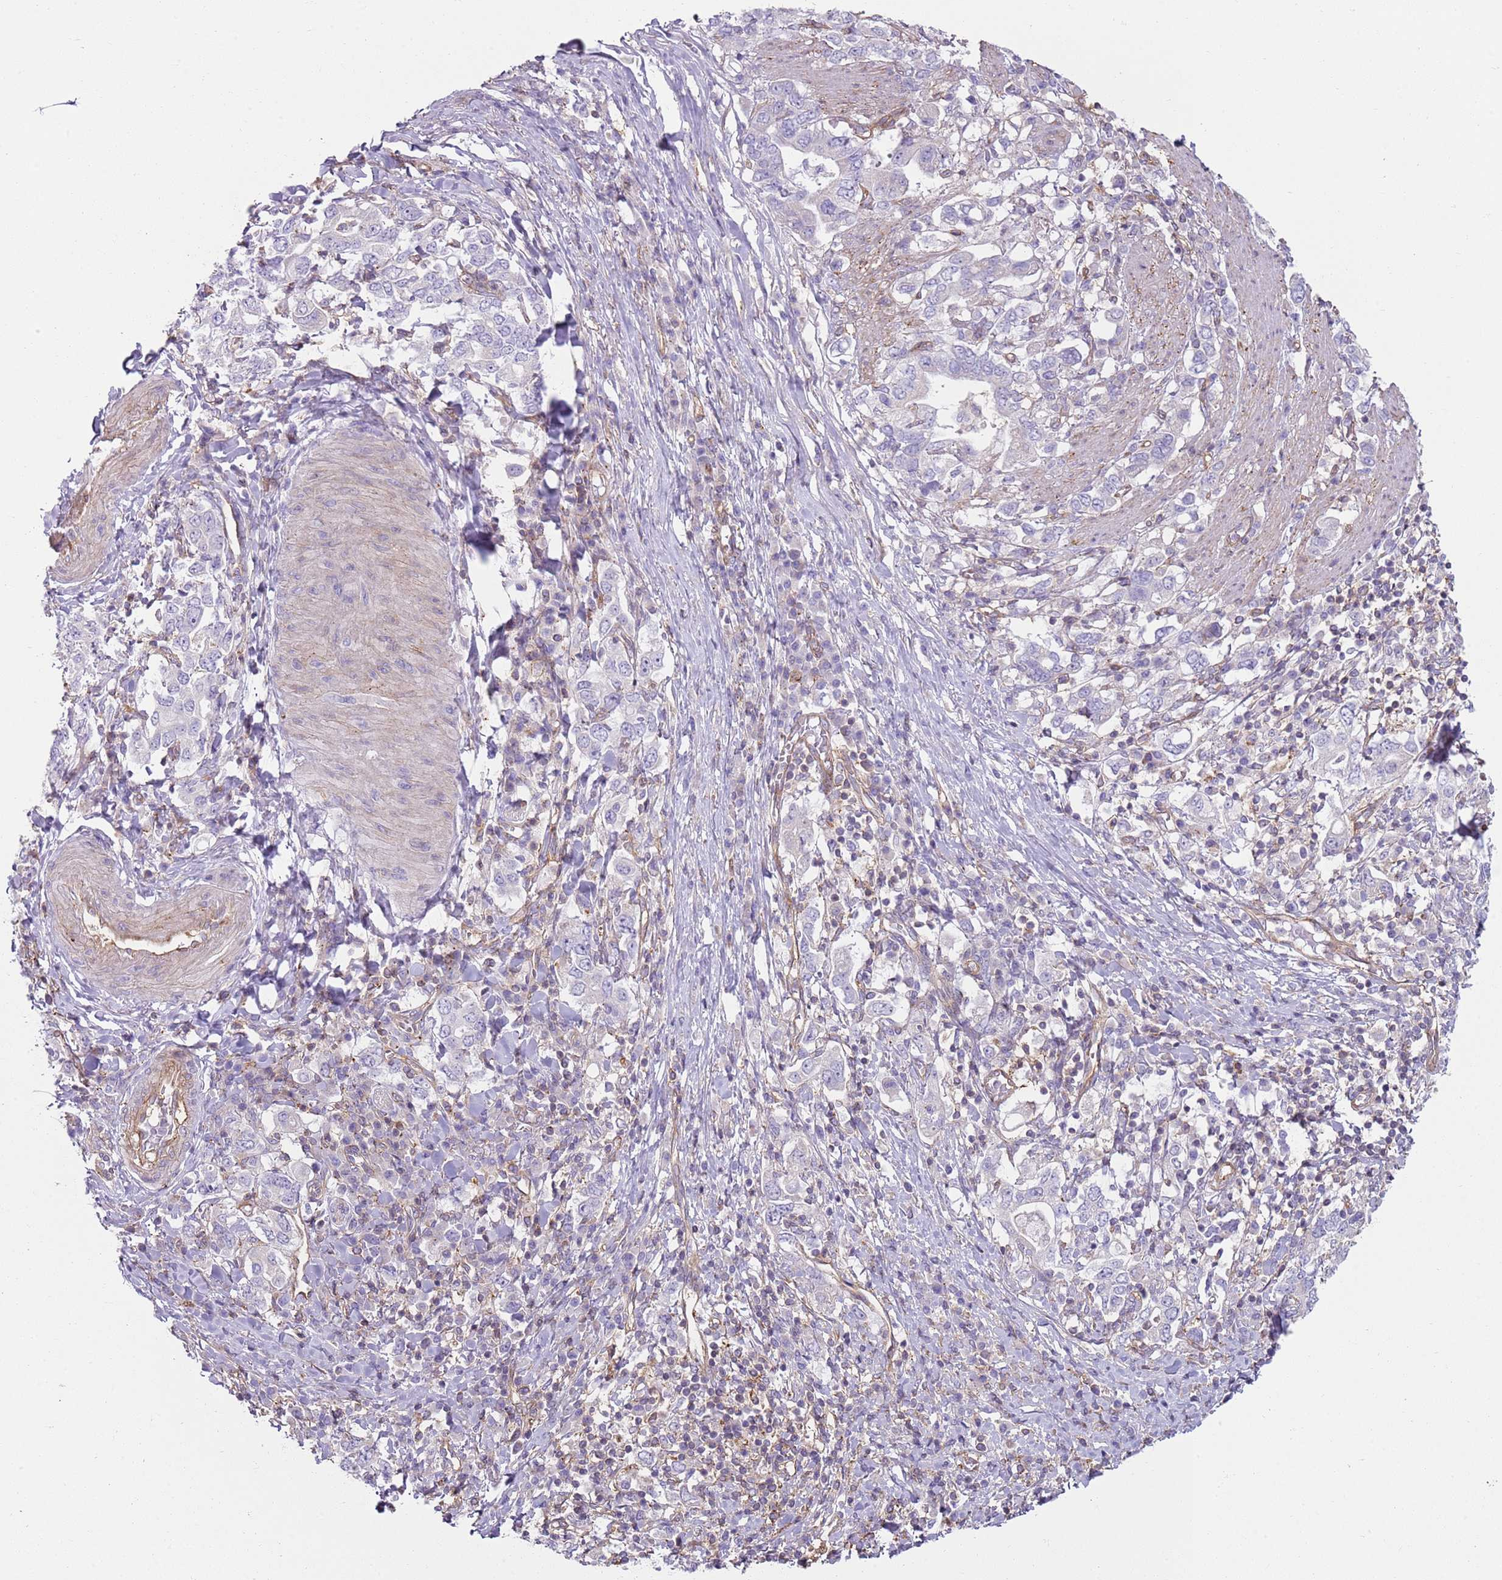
{"staining": {"intensity": "negative", "quantity": "none", "location": "none"}, "tissue": "stomach cancer", "cell_type": "Tumor cells", "image_type": "cancer", "snomed": [{"axis": "morphology", "description": "Adenocarcinoma, NOS"}, {"axis": "topography", "description": "Stomach, upper"}, {"axis": "topography", "description": "Stomach"}], "caption": "Immunohistochemical staining of human stomach adenocarcinoma demonstrates no significant expression in tumor cells. The staining is performed using DAB (3,3'-diaminobenzidine) brown chromogen with nuclei counter-stained in using hematoxylin.", "gene": "GNAI3", "patient": {"sex": "male", "age": 62}}